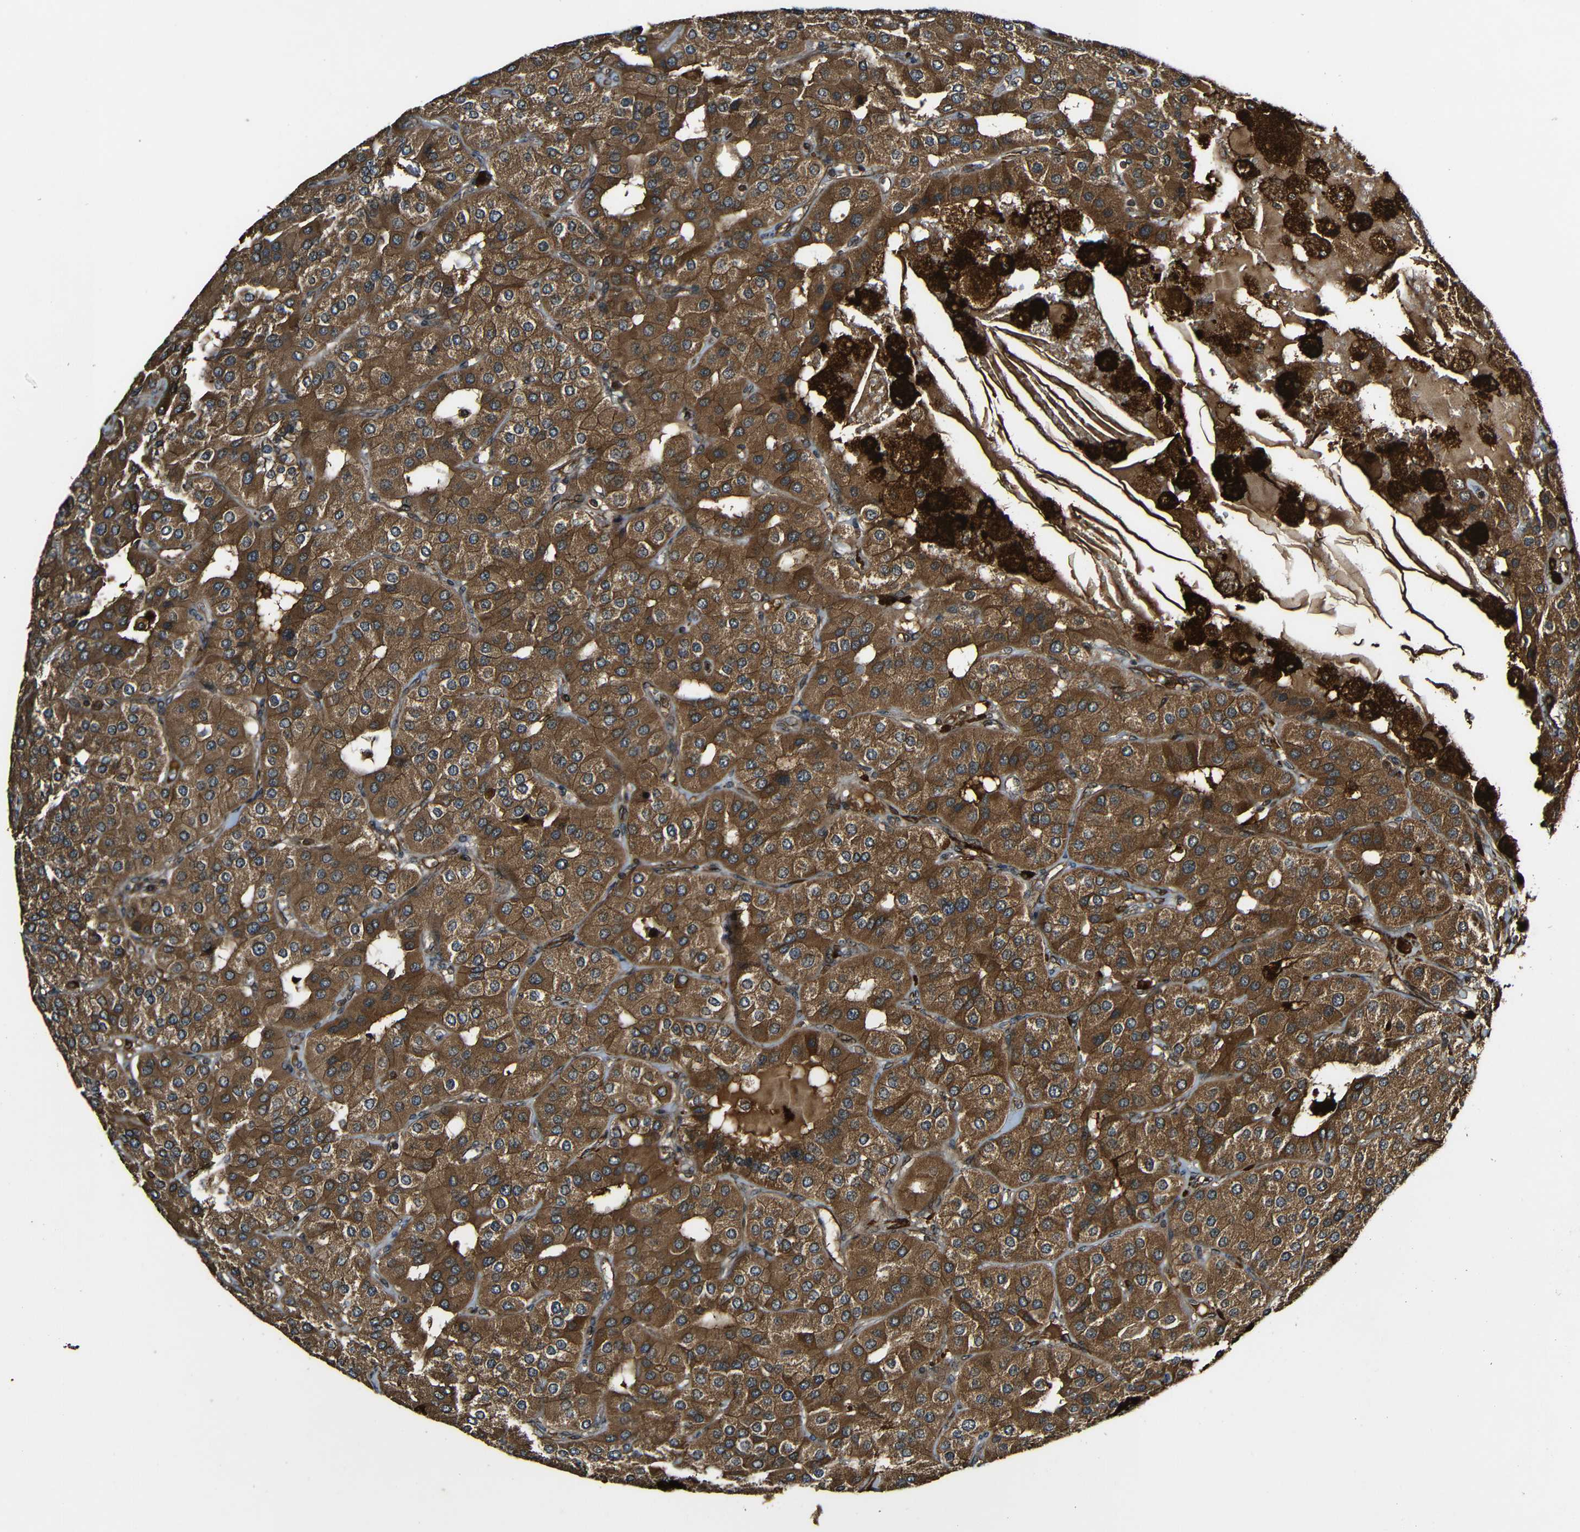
{"staining": {"intensity": "strong", "quantity": ">75%", "location": "cytoplasmic/membranous"}, "tissue": "parathyroid gland", "cell_type": "Glandular cells", "image_type": "normal", "snomed": [{"axis": "morphology", "description": "Normal tissue, NOS"}, {"axis": "morphology", "description": "Adenoma, NOS"}, {"axis": "topography", "description": "Parathyroid gland"}], "caption": "A high-resolution micrograph shows IHC staining of benign parathyroid gland, which shows strong cytoplasmic/membranous expression in approximately >75% of glandular cells.", "gene": "CASP8", "patient": {"sex": "female", "age": 86}}